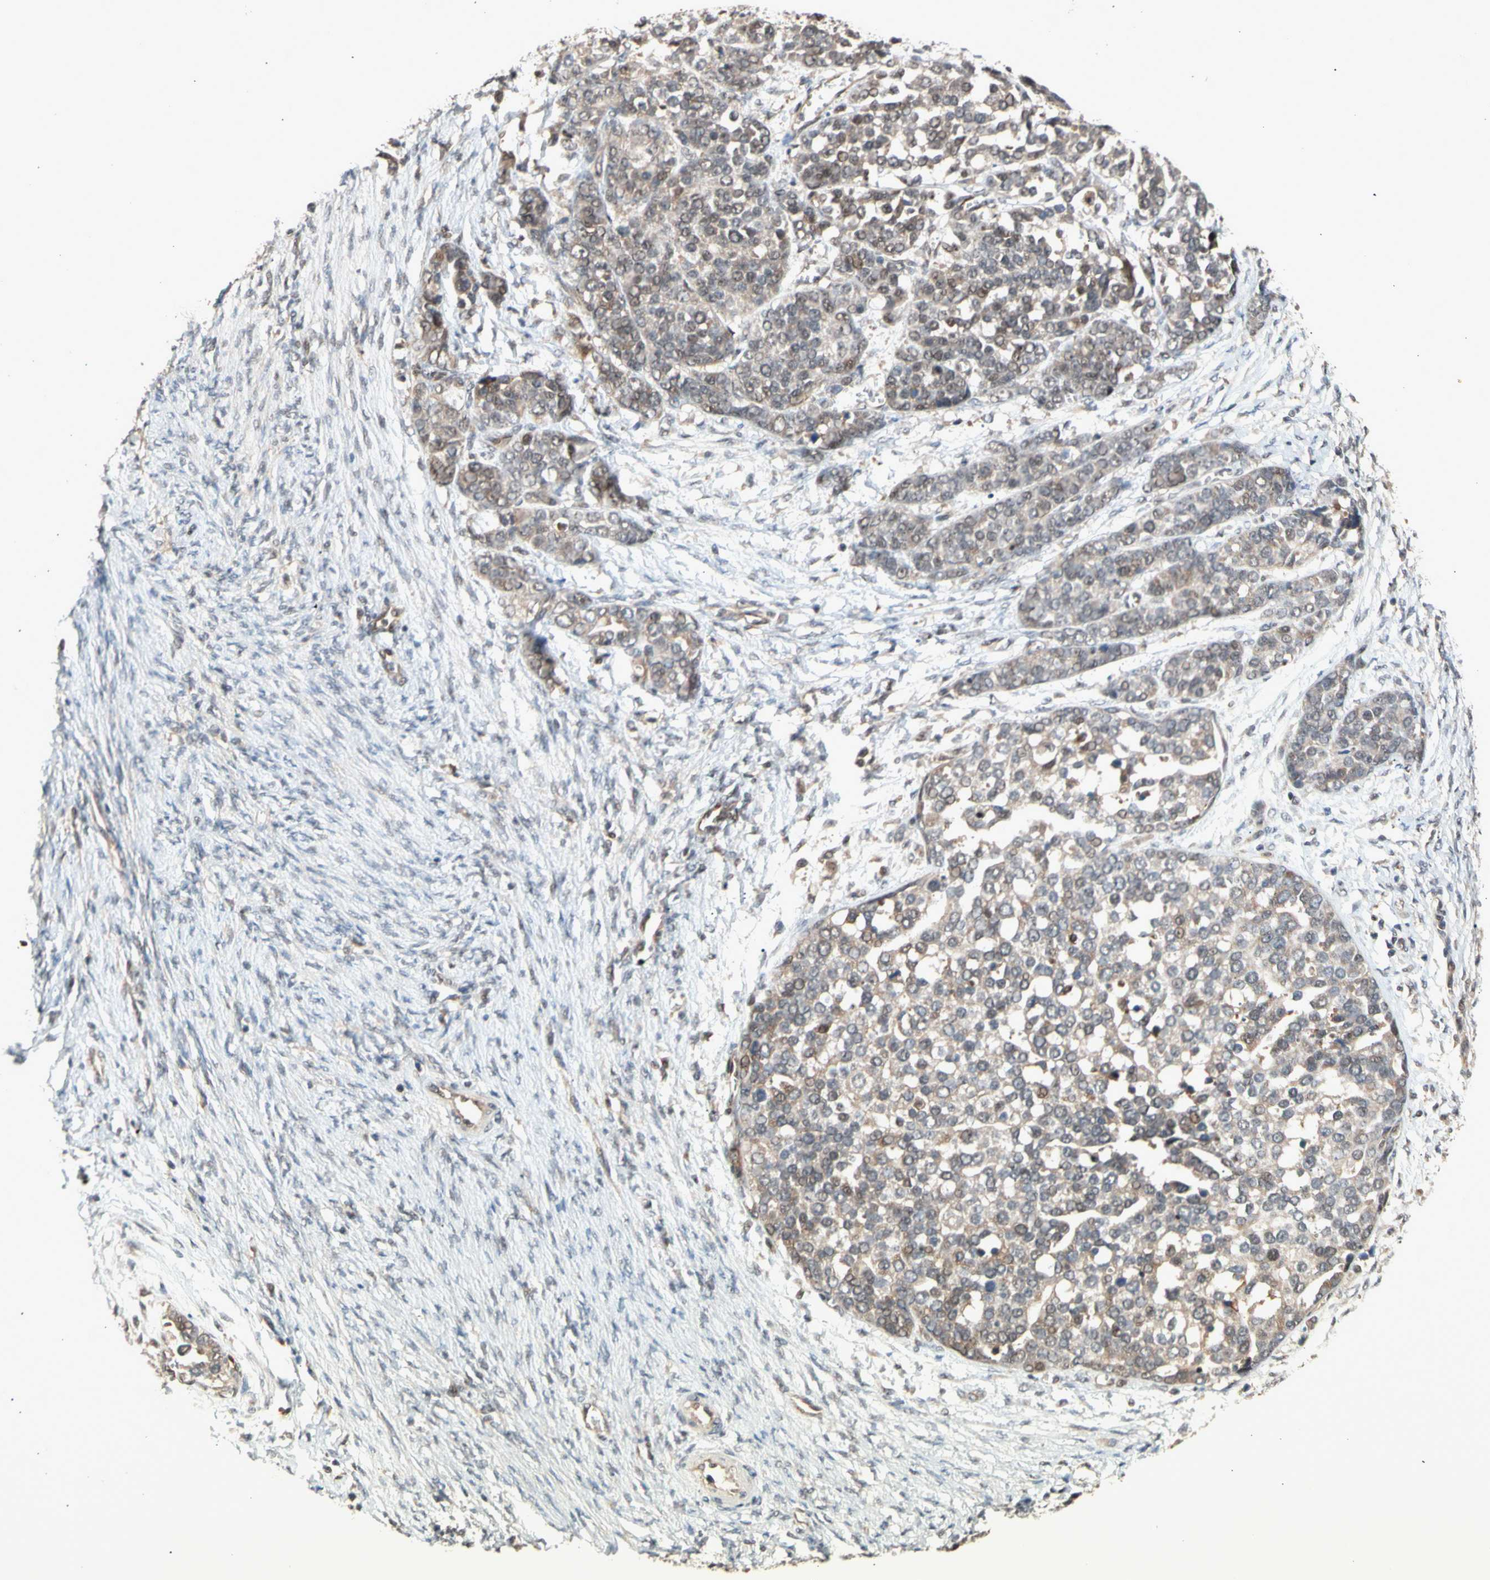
{"staining": {"intensity": "weak", "quantity": ">75%", "location": "cytoplasmic/membranous,nuclear"}, "tissue": "ovarian cancer", "cell_type": "Tumor cells", "image_type": "cancer", "snomed": [{"axis": "morphology", "description": "Cystadenocarcinoma, serous, NOS"}, {"axis": "topography", "description": "Ovary"}], "caption": "Immunohistochemistry (IHC) micrograph of human ovarian cancer stained for a protein (brown), which reveals low levels of weak cytoplasmic/membranous and nuclear positivity in about >75% of tumor cells.", "gene": "NGEF", "patient": {"sex": "female", "age": 44}}